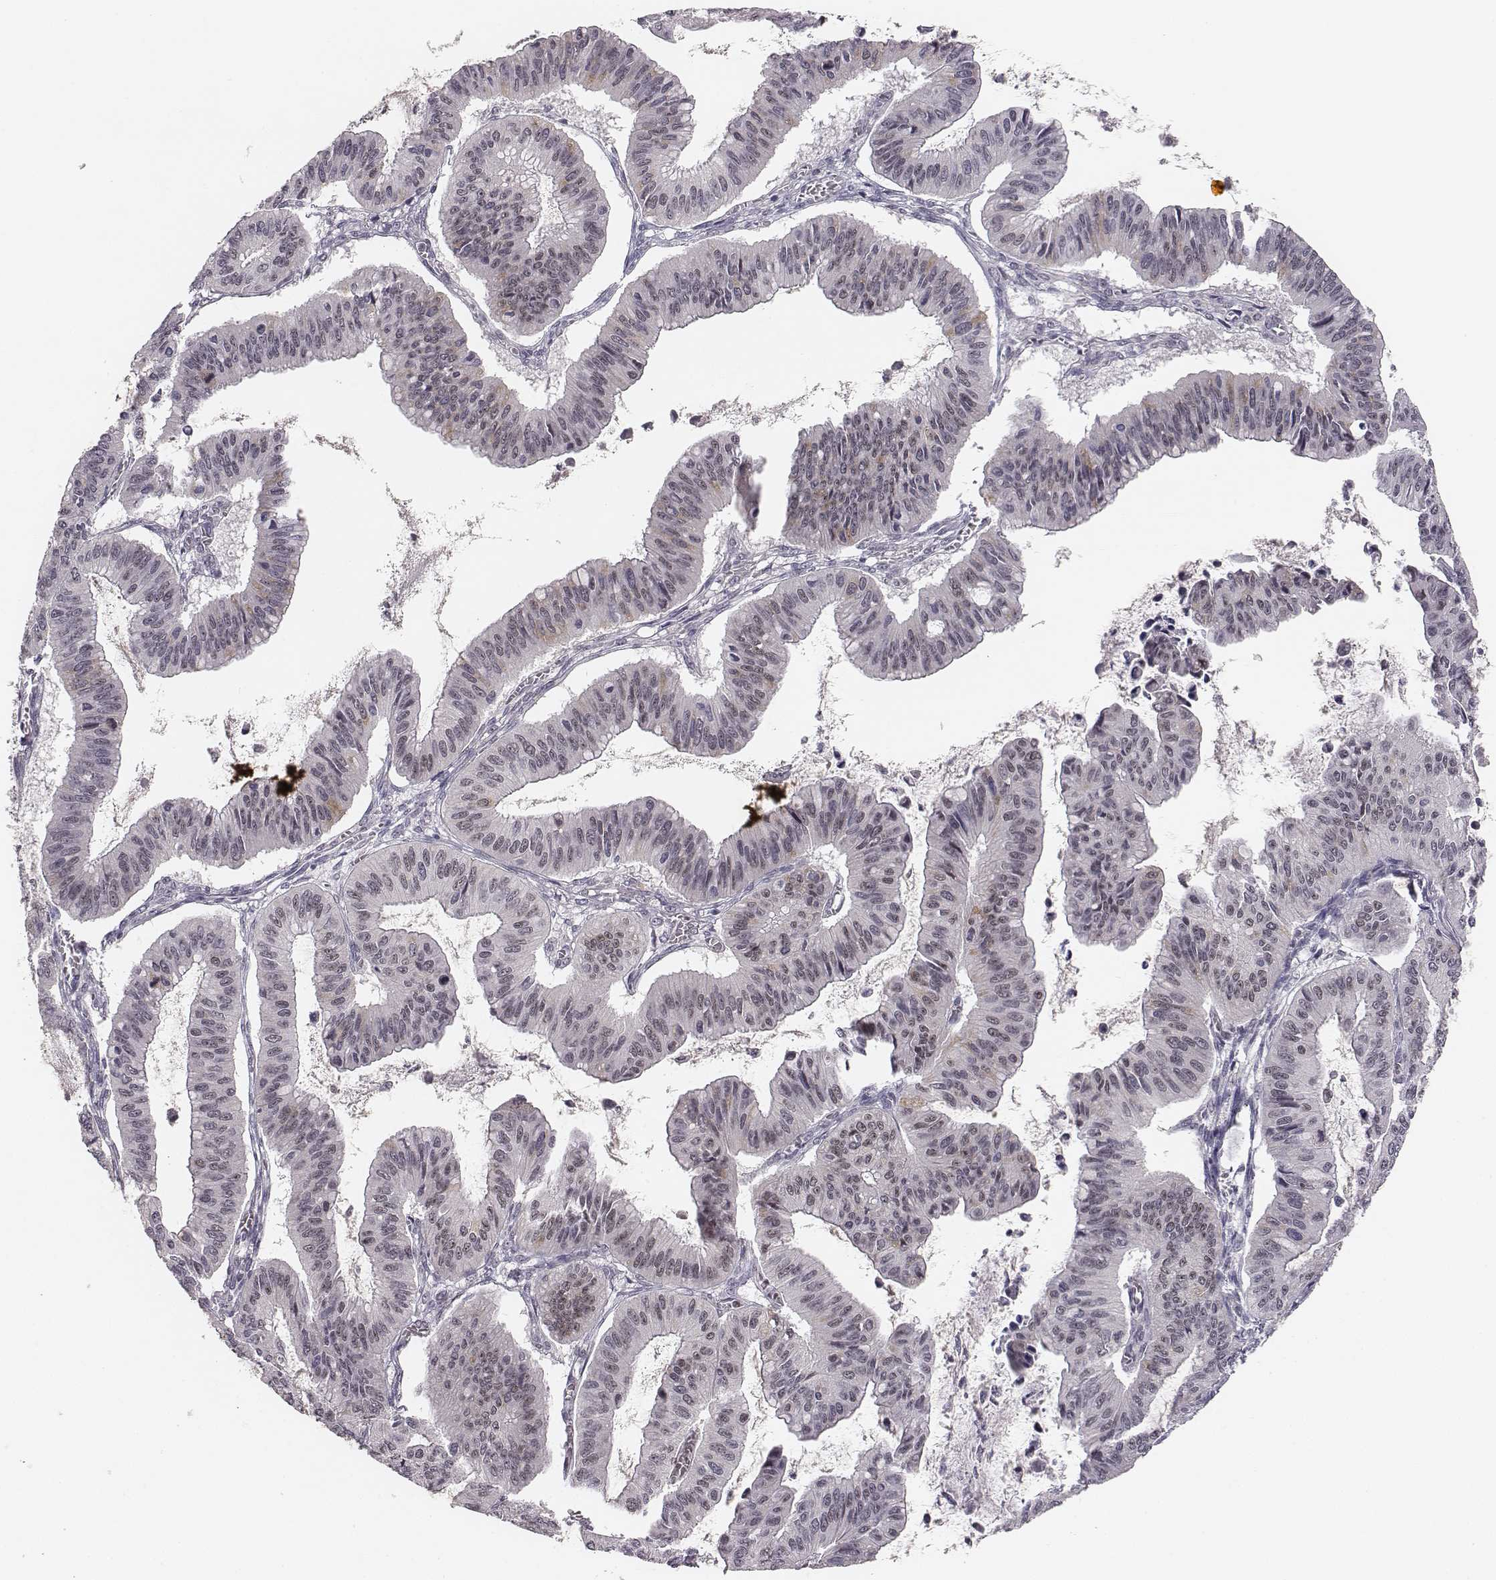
{"staining": {"intensity": "weak", "quantity": "<25%", "location": "nuclear"}, "tissue": "ovarian cancer", "cell_type": "Tumor cells", "image_type": "cancer", "snomed": [{"axis": "morphology", "description": "Cystadenocarcinoma, mucinous, NOS"}, {"axis": "topography", "description": "Ovary"}], "caption": "Tumor cells are negative for brown protein staining in ovarian cancer.", "gene": "NIFK", "patient": {"sex": "female", "age": 72}}